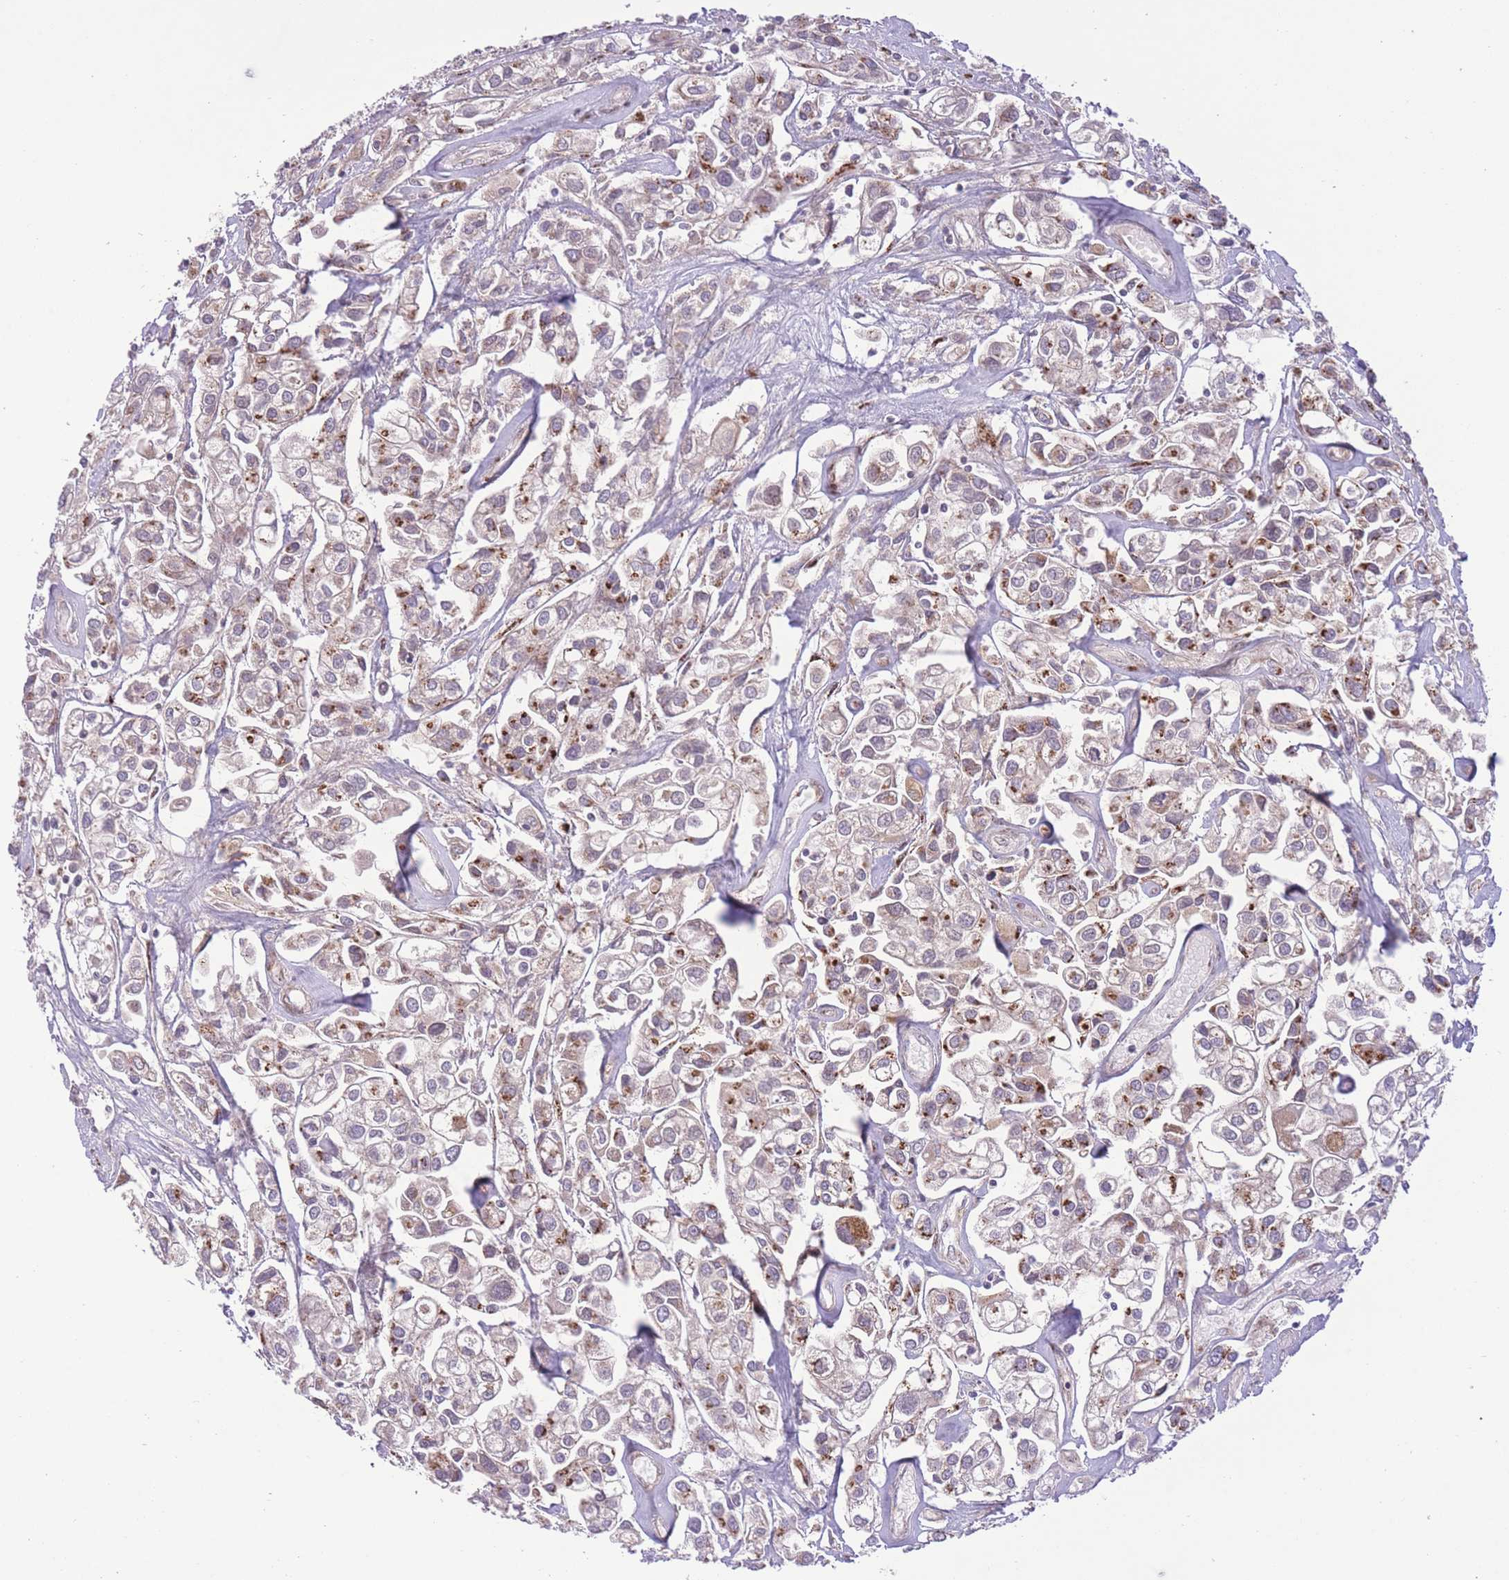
{"staining": {"intensity": "moderate", "quantity": "25%-75%", "location": "cytoplasmic/membranous"}, "tissue": "urothelial cancer", "cell_type": "Tumor cells", "image_type": "cancer", "snomed": [{"axis": "morphology", "description": "Urothelial carcinoma, High grade"}, {"axis": "topography", "description": "Urinary bladder"}], "caption": "Human urothelial cancer stained with a protein marker exhibits moderate staining in tumor cells.", "gene": "ZBED5", "patient": {"sex": "male", "age": 67}}